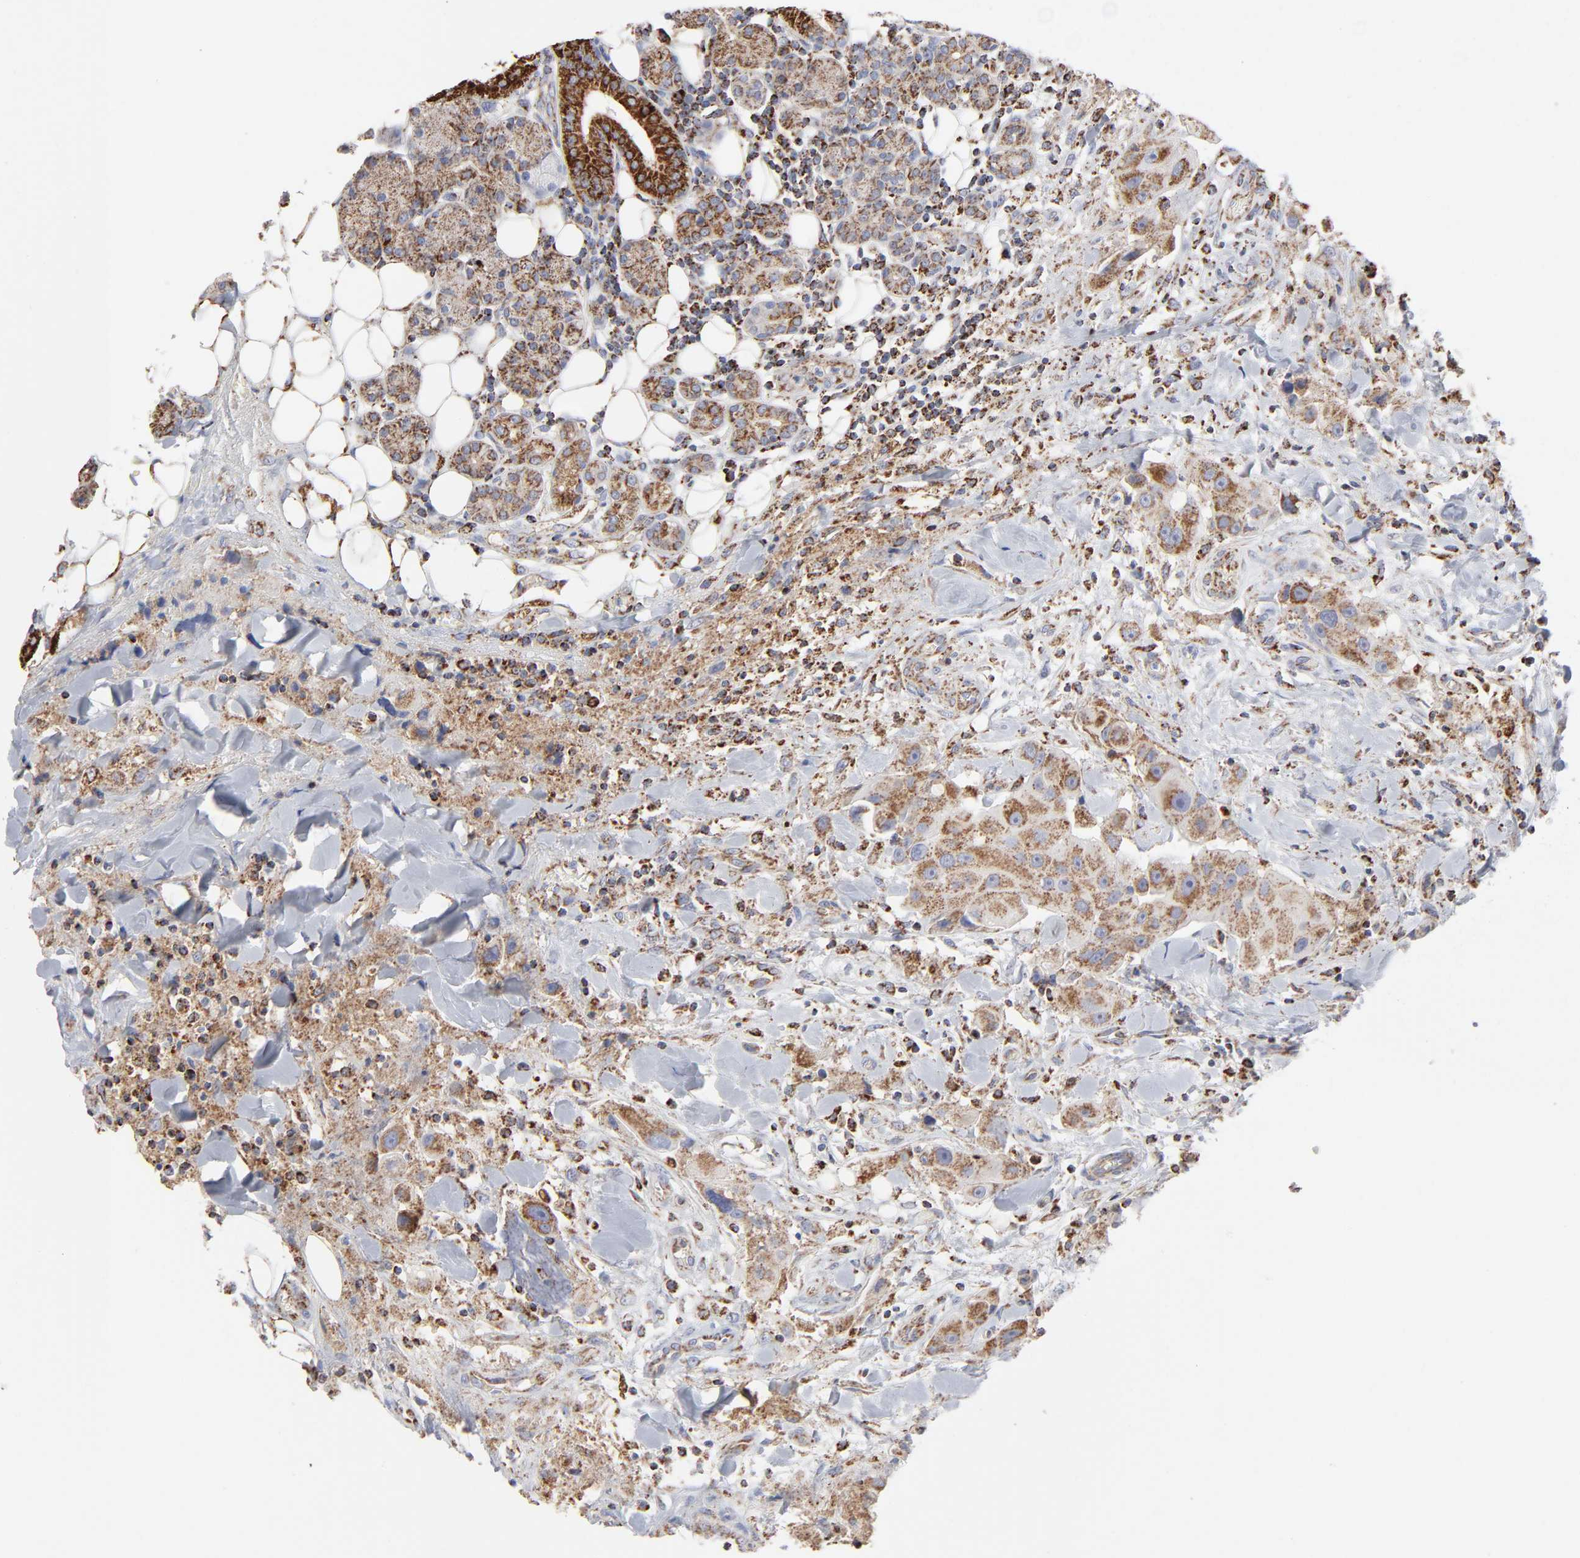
{"staining": {"intensity": "strong", "quantity": ">75%", "location": "cytoplasmic/membranous"}, "tissue": "head and neck cancer", "cell_type": "Tumor cells", "image_type": "cancer", "snomed": [{"axis": "morphology", "description": "Normal tissue, NOS"}, {"axis": "morphology", "description": "Adenocarcinoma, NOS"}, {"axis": "topography", "description": "Salivary gland"}, {"axis": "topography", "description": "Head-Neck"}], "caption": "High-magnification brightfield microscopy of head and neck cancer stained with DAB (brown) and counterstained with hematoxylin (blue). tumor cells exhibit strong cytoplasmic/membranous staining is present in approximately>75% of cells.", "gene": "ASB3", "patient": {"sex": "male", "age": 80}}